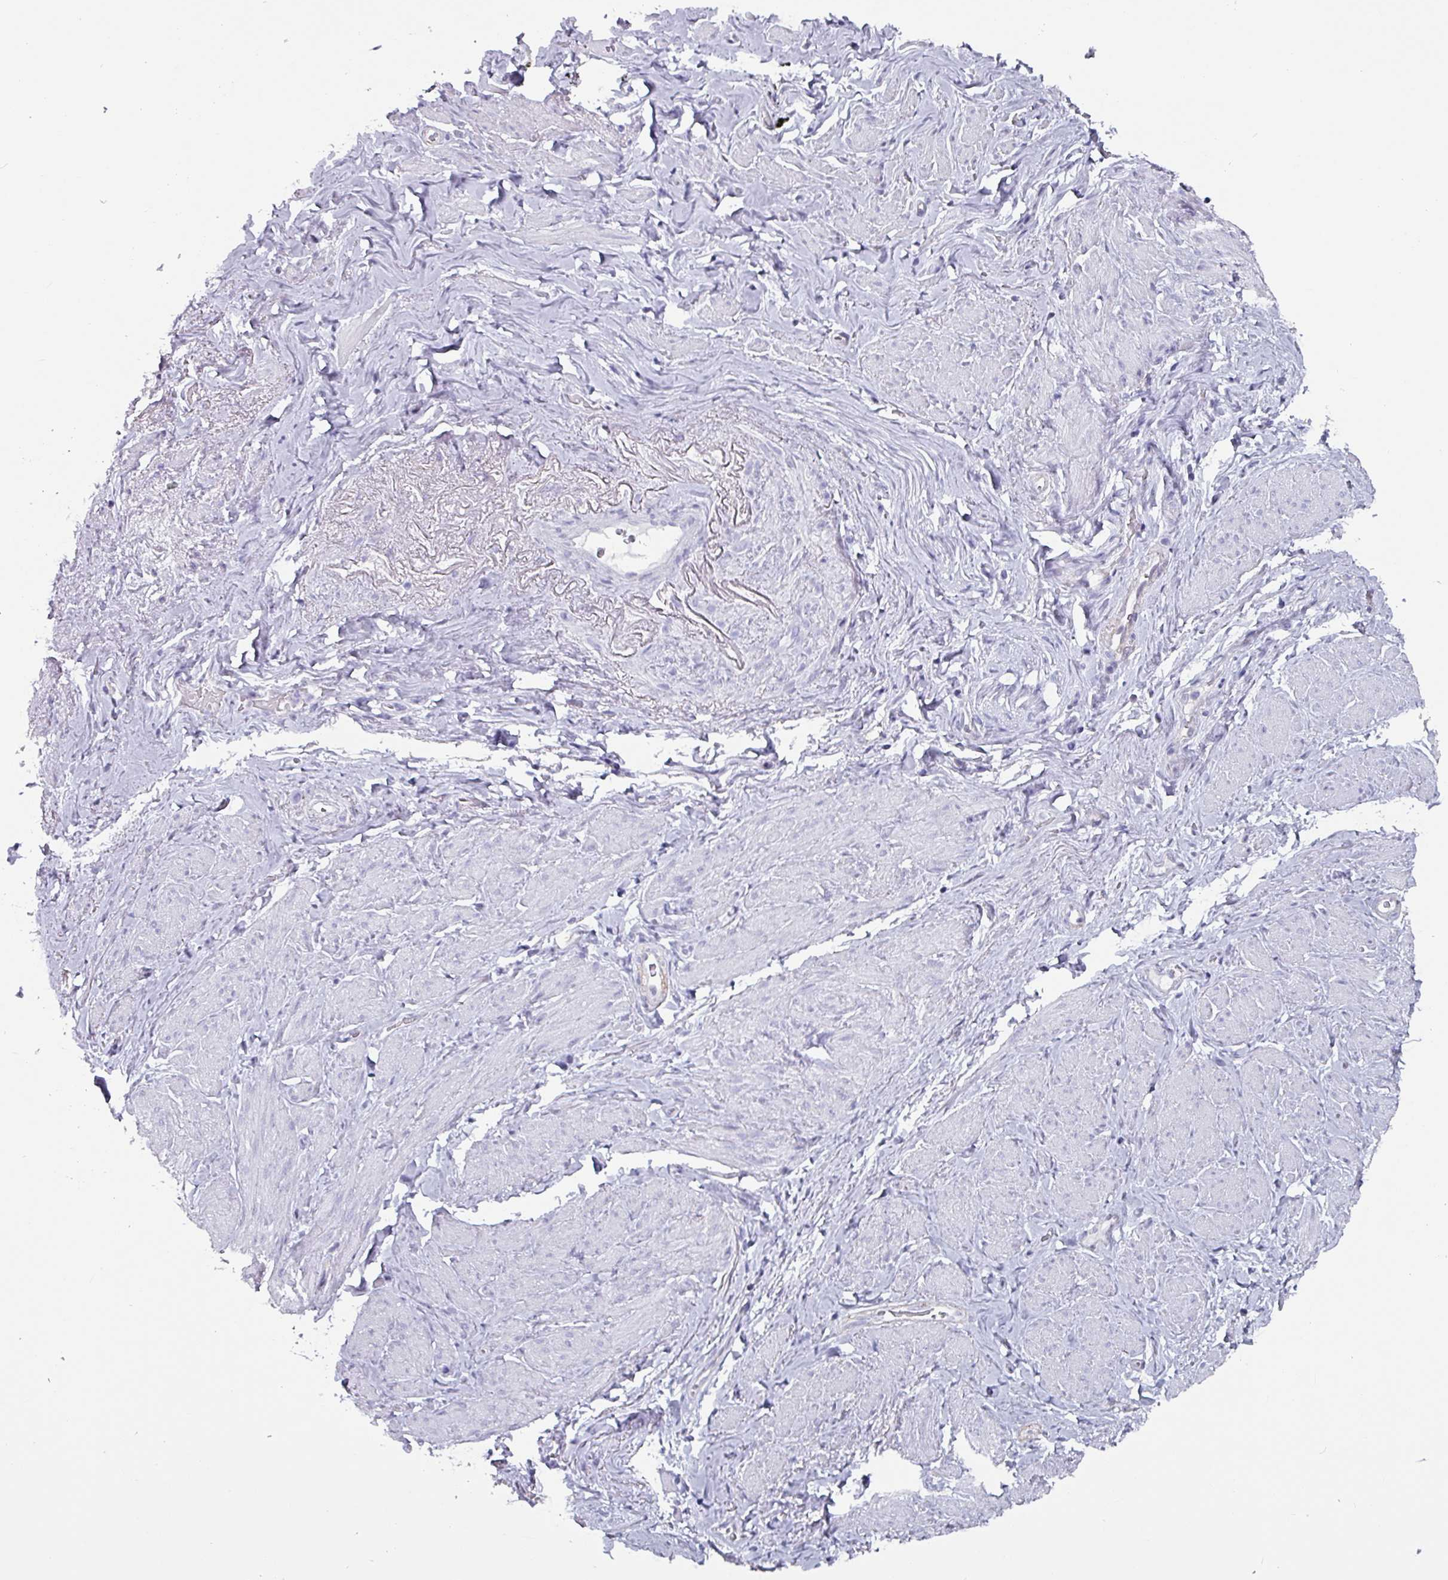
{"staining": {"intensity": "weak", "quantity": "<25%", "location": "nuclear"}, "tissue": "smooth muscle", "cell_type": "Smooth muscle cells", "image_type": "normal", "snomed": [{"axis": "morphology", "description": "Normal tissue, NOS"}, {"axis": "topography", "description": "Smooth muscle"}, {"axis": "topography", "description": "Peripheral nerve tissue"}], "caption": "High power microscopy image of an immunohistochemistry histopathology image of benign smooth muscle, revealing no significant expression in smooth muscle cells.", "gene": "ZNF816", "patient": {"sex": "male", "age": 69}}